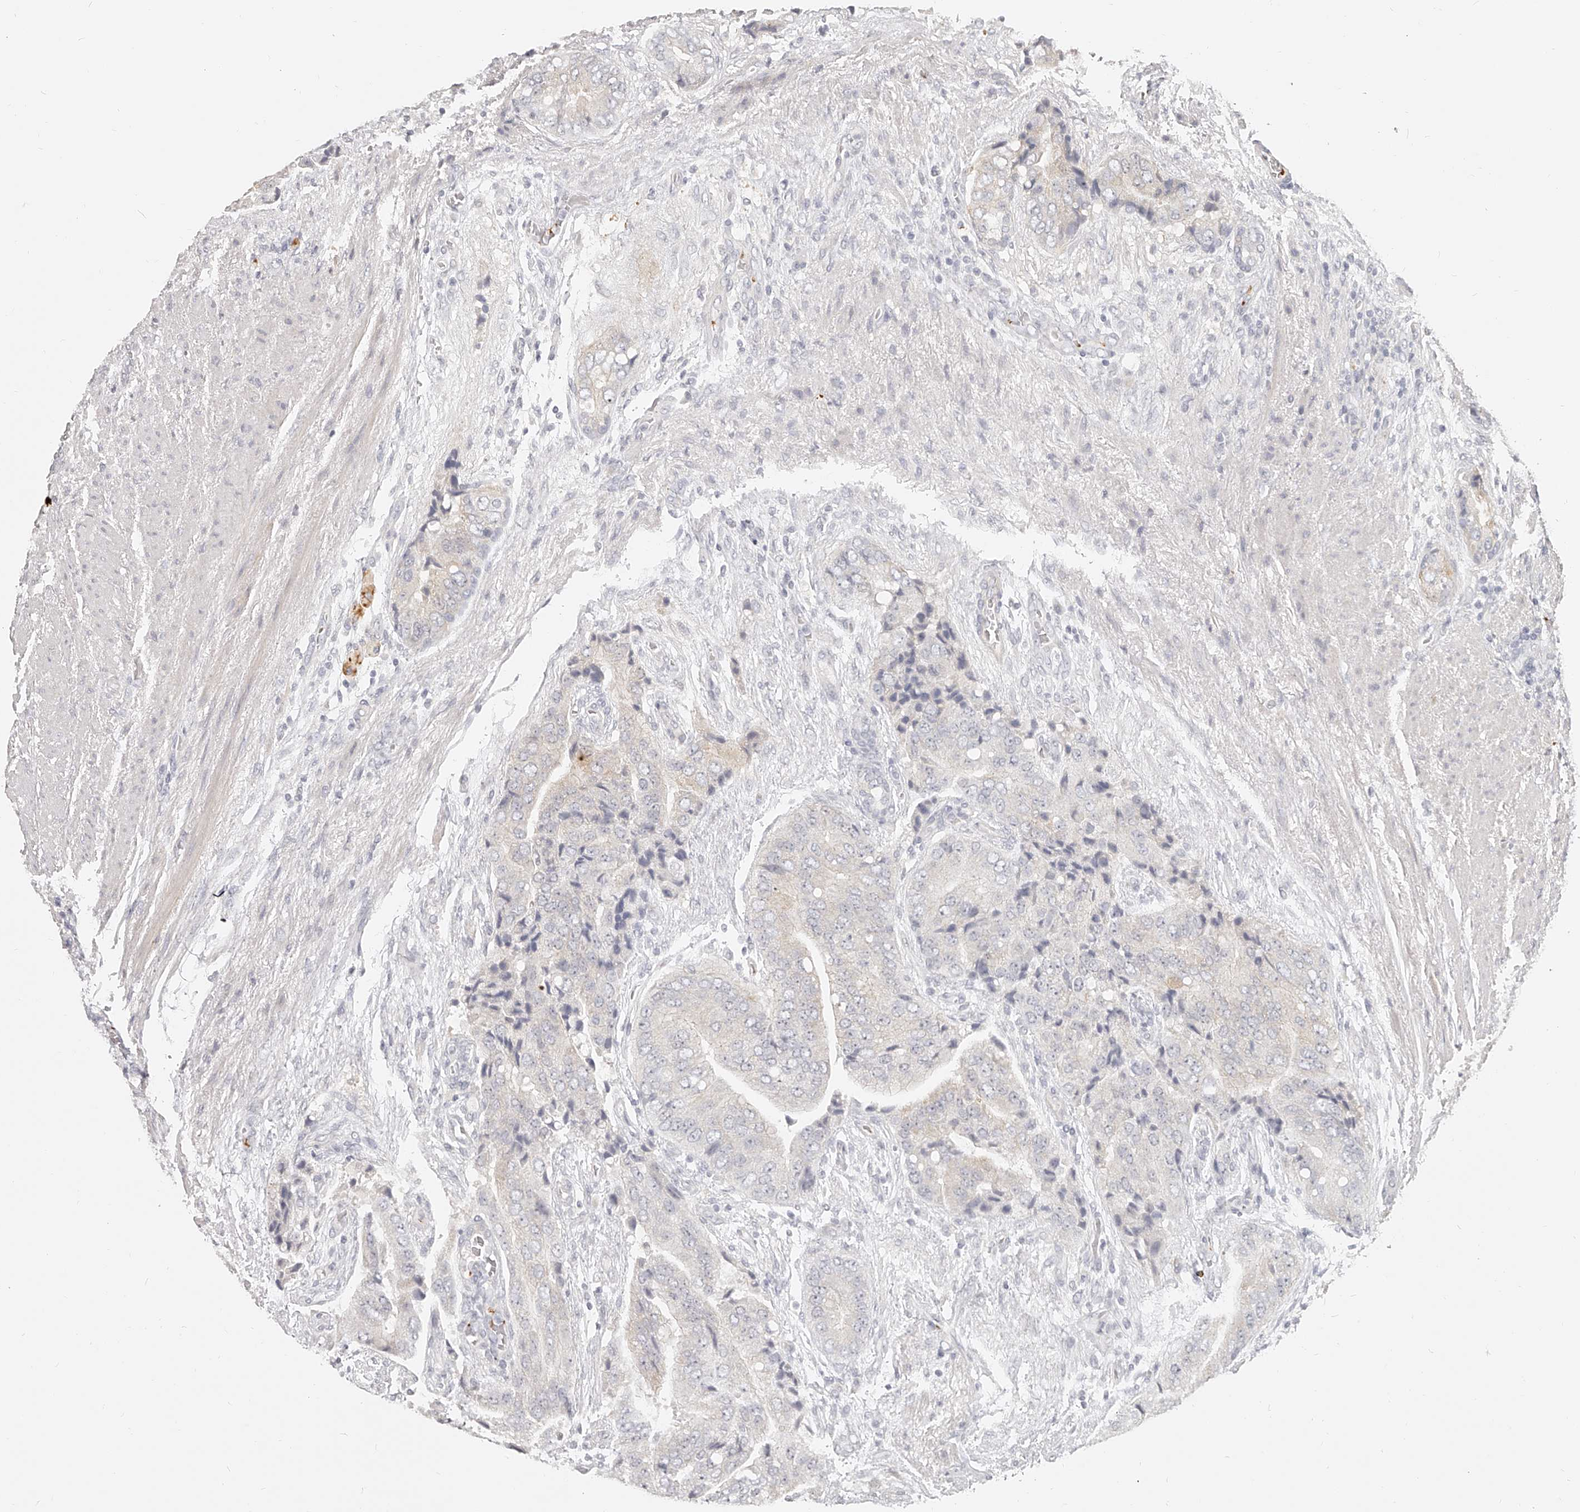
{"staining": {"intensity": "negative", "quantity": "none", "location": "none"}, "tissue": "prostate cancer", "cell_type": "Tumor cells", "image_type": "cancer", "snomed": [{"axis": "morphology", "description": "Adenocarcinoma, High grade"}, {"axis": "topography", "description": "Prostate"}], "caption": "DAB immunohistochemical staining of human prostate adenocarcinoma (high-grade) demonstrates no significant expression in tumor cells.", "gene": "ITGB3", "patient": {"sex": "male", "age": 70}}